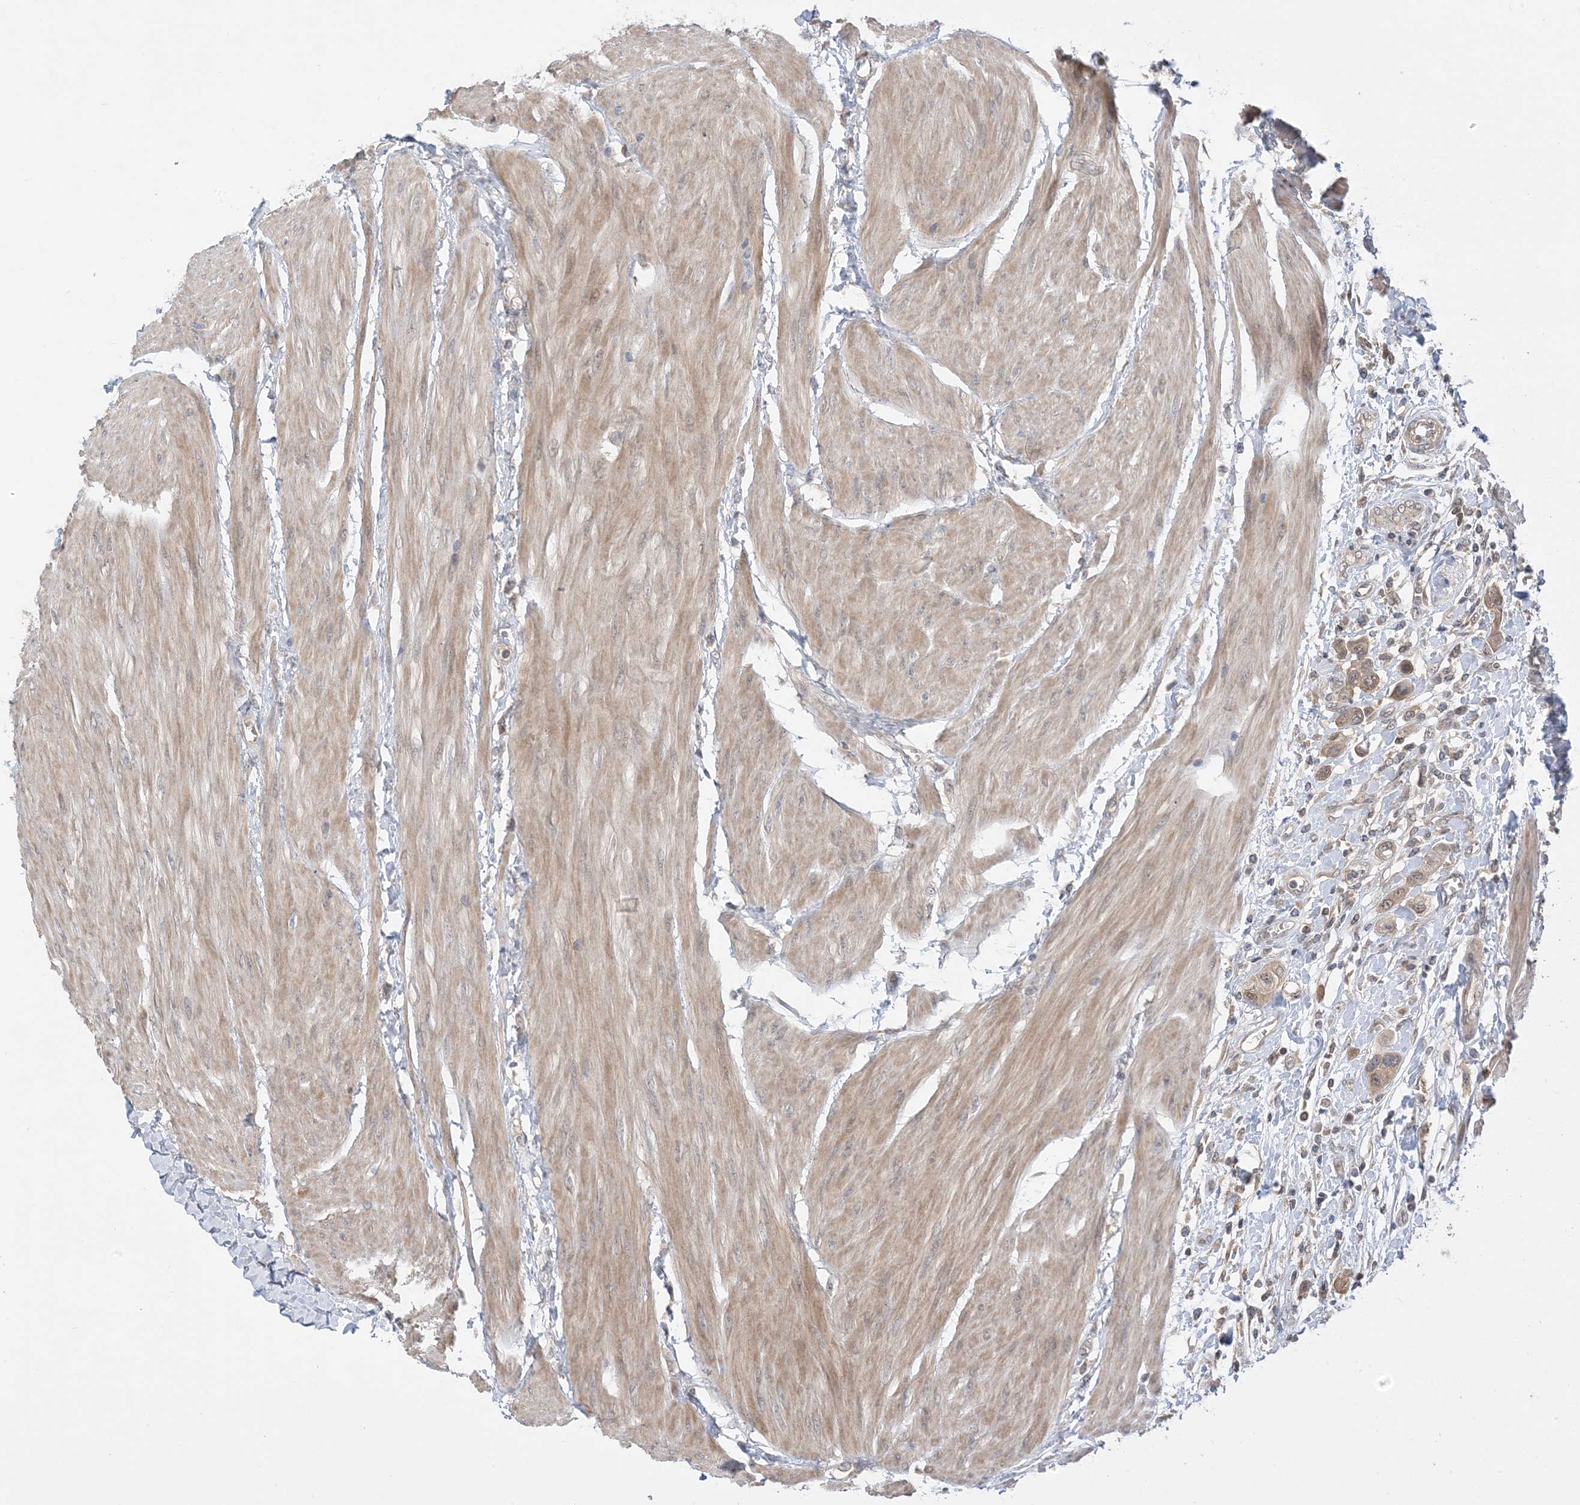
{"staining": {"intensity": "weak", "quantity": ">75%", "location": "cytoplasmic/membranous"}, "tissue": "urothelial cancer", "cell_type": "Tumor cells", "image_type": "cancer", "snomed": [{"axis": "morphology", "description": "Urothelial carcinoma, High grade"}, {"axis": "topography", "description": "Urinary bladder"}], "caption": "An IHC image of neoplastic tissue is shown. Protein staining in brown highlights weak cytoplasmic/membranous positivity in urothelial cancer within tumor cells. (IHC, brightfield microscopy, high magnification).", "gene": "WDR26", "patient": {"sex": "male", "age": 50}}